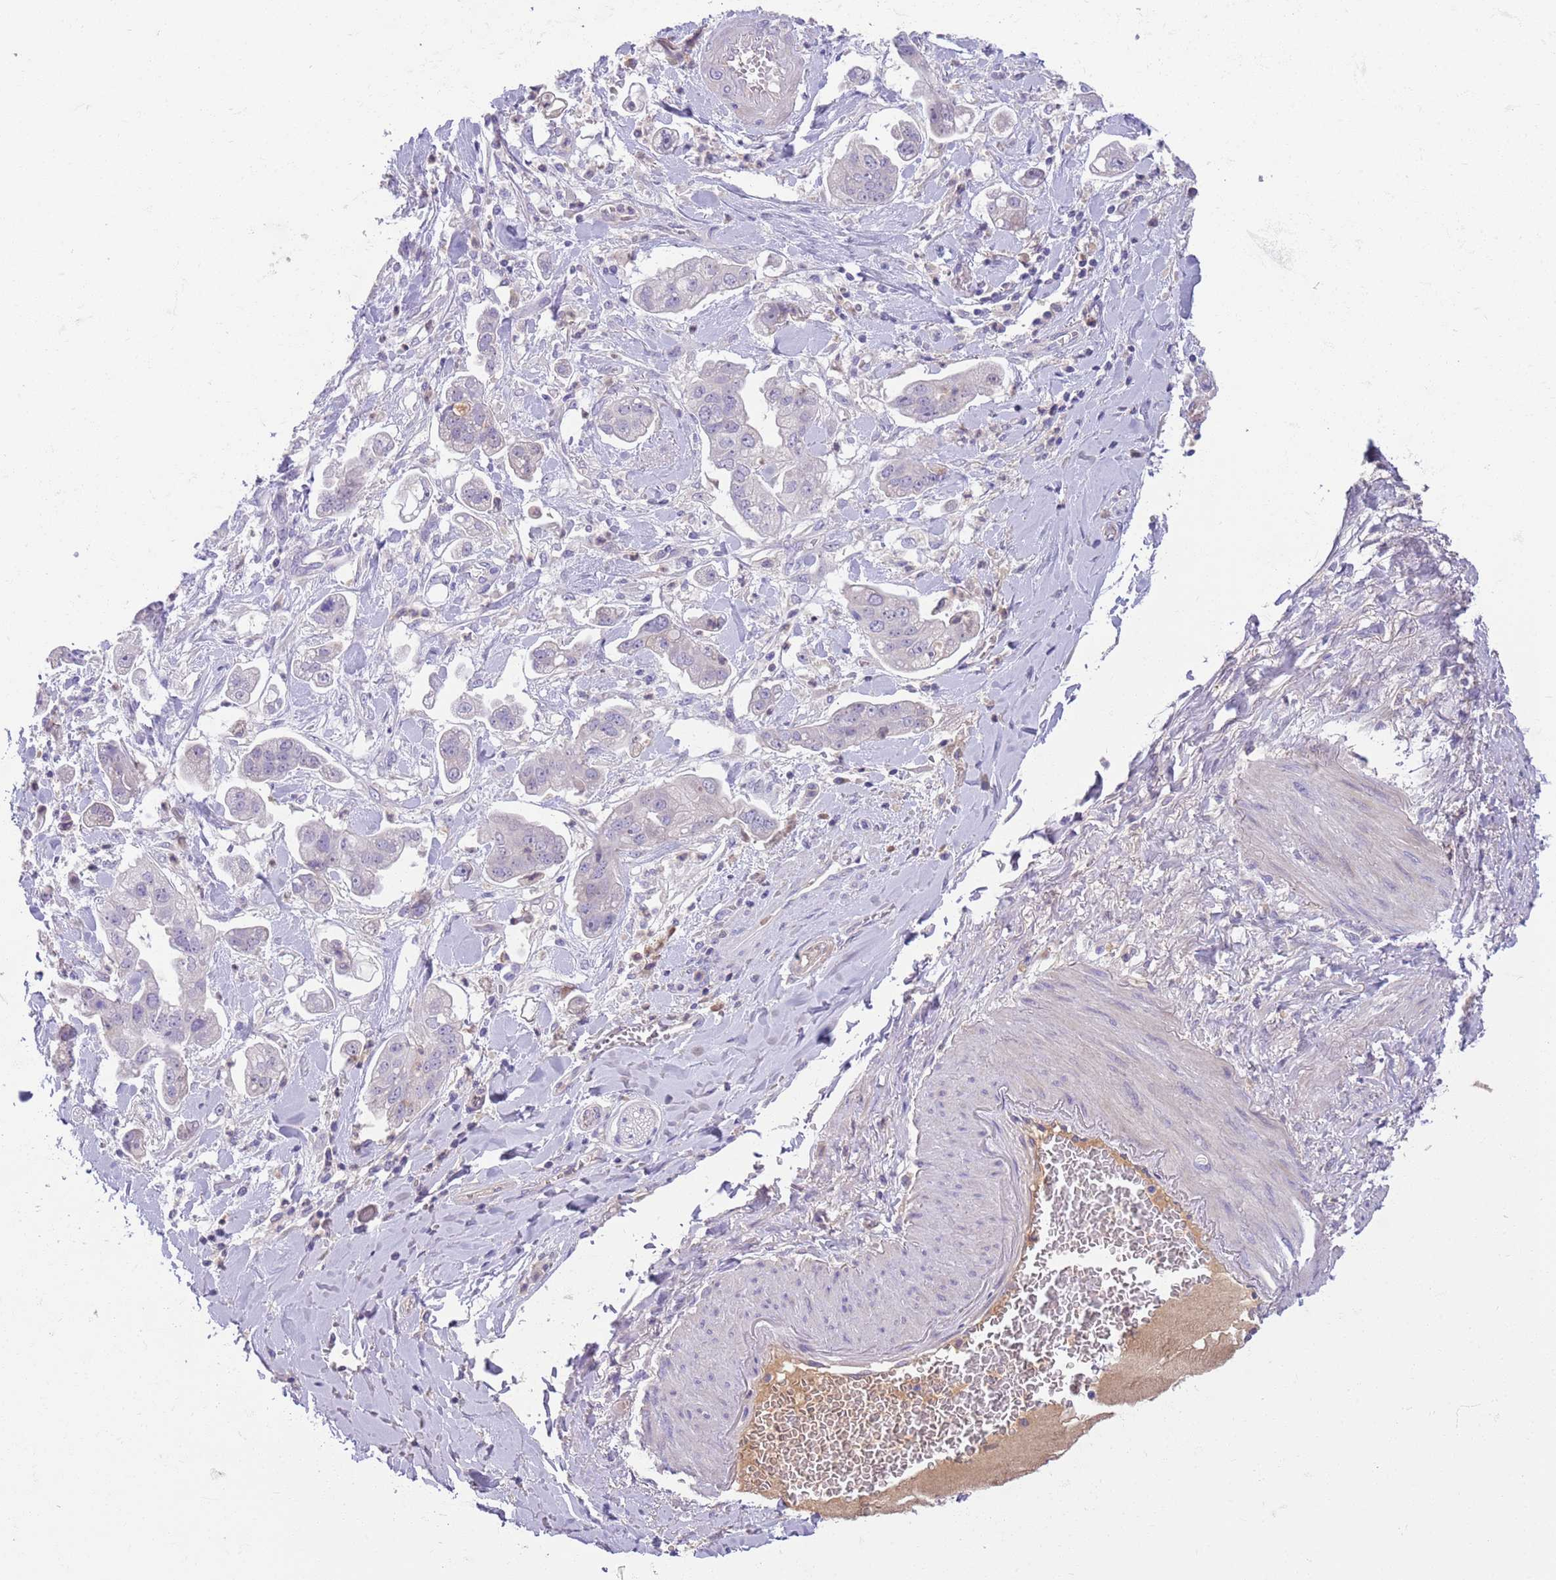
{"staining": {"intensity": "negative", "quantity": "none", "location": "none"}, "tissue": "stomach cancer", "cell_type": "Tumor cells", "image_type": "cancer", "snomed": [{"axis": "morphology", "description": "Adenocarcinoma, NOS"}, {"axis": "topography", "description": "Stomach"}], "caption": "Protein analysis of adenocarcinoma (stomach) exhibits no significant staining in tumor cells.", "gene": "IGFL4", "patient": {"sex": "male", "age": 62}}